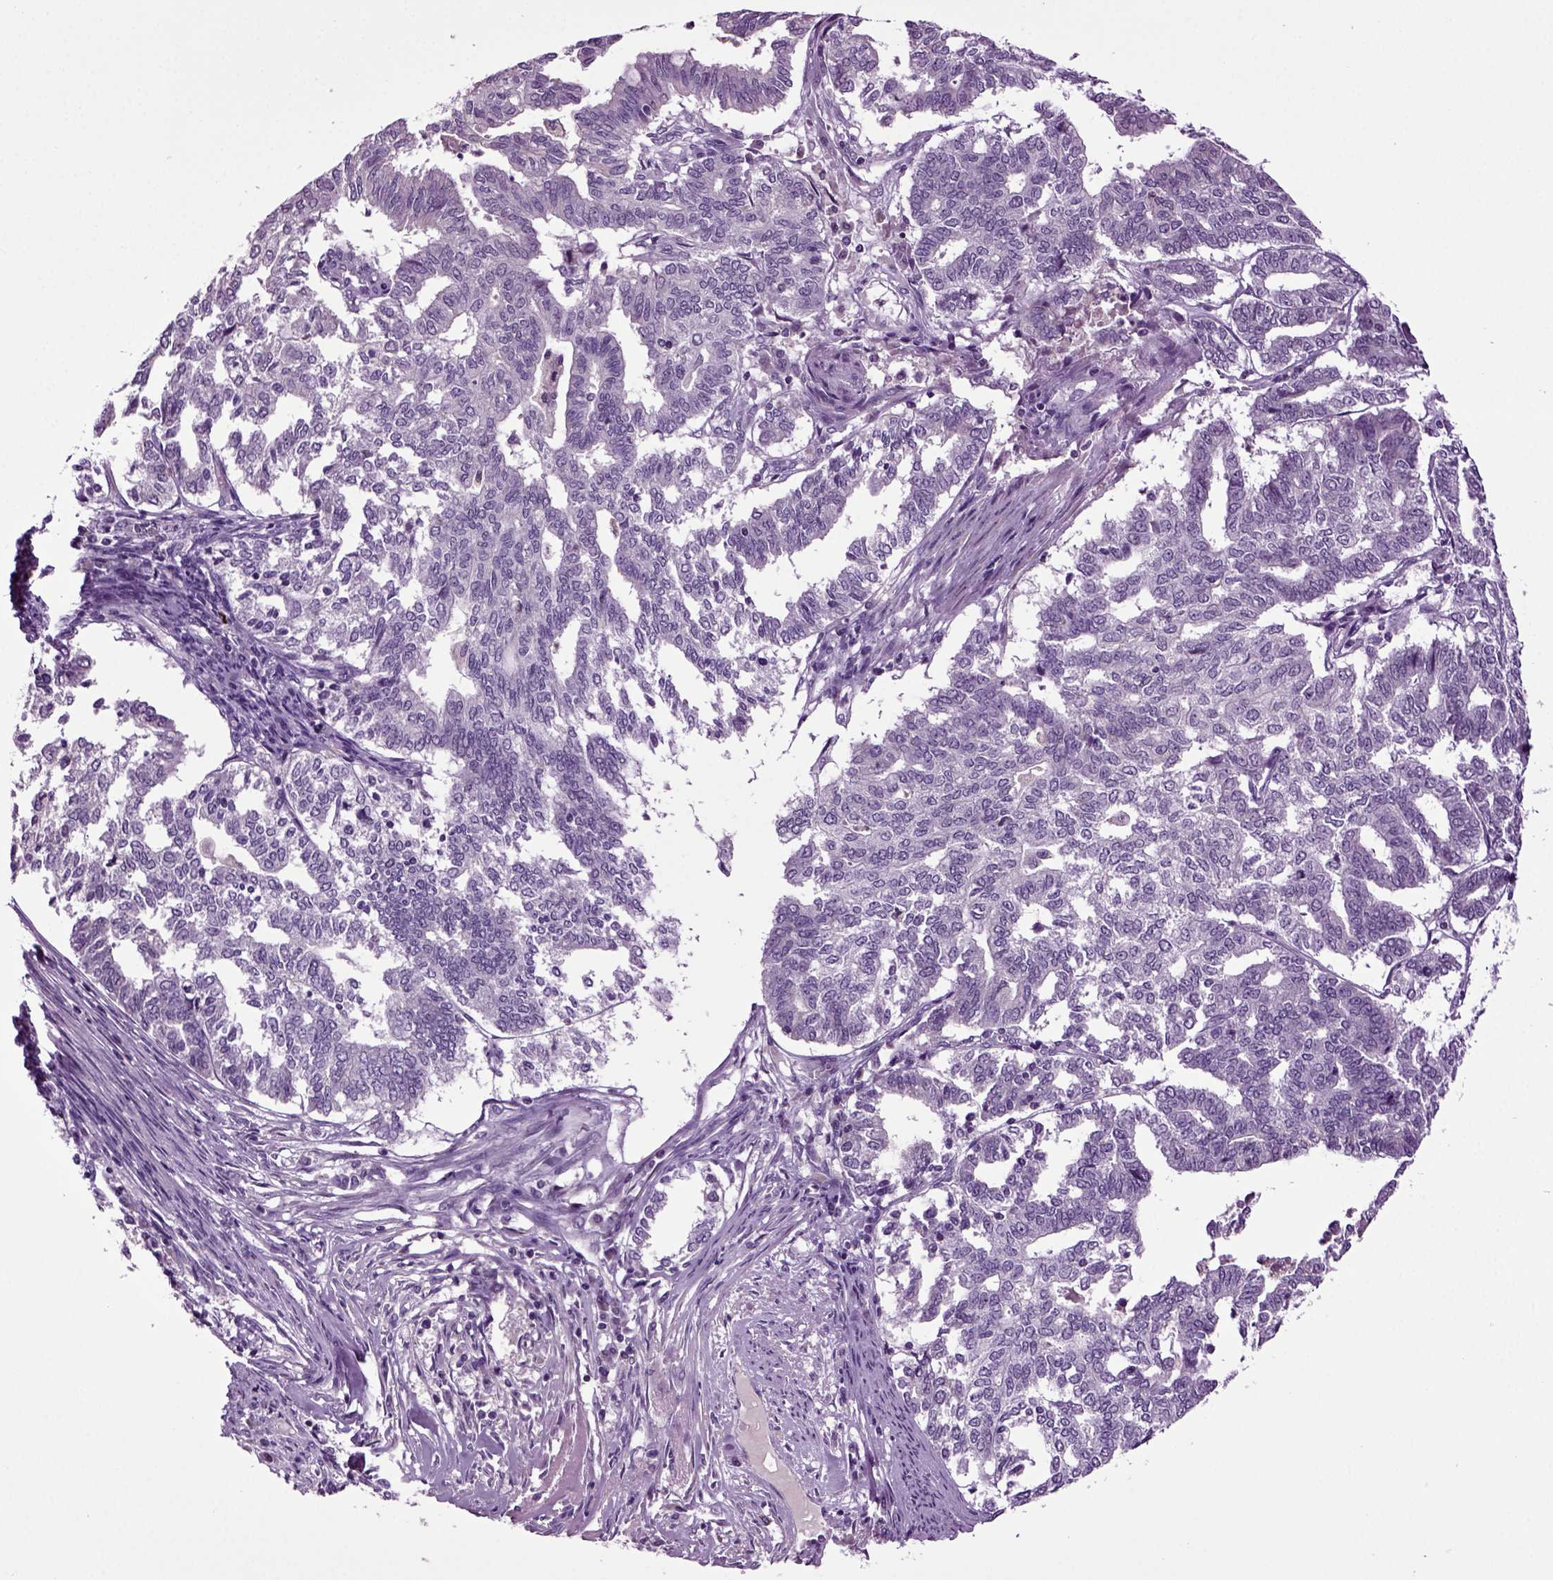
{"staining": {"intensity": "negative", "quantity": "none", "location": "none"}, "tissue": "endometrial cancer", "cell_type": "Tumor cells", "image_type": "cancer", "snomed": [{"axis": "morphology", "description": "Adenocarcinoma, NOS"}, {"axis": "topography", "description": "Endometrium"}], "caption": "A high-resolution photomicrograph shows IHC staining of endometrial adenocarcinoma, which shows no significant positivity in tumor cells. The staining was performed using DAB to visualize the protein expression in brown, while the nuclei were stained in blue with hematoxylin (Magnification: 20x).", "gene": "FGF11", "patient": {"sex": "female", "age": 79}}